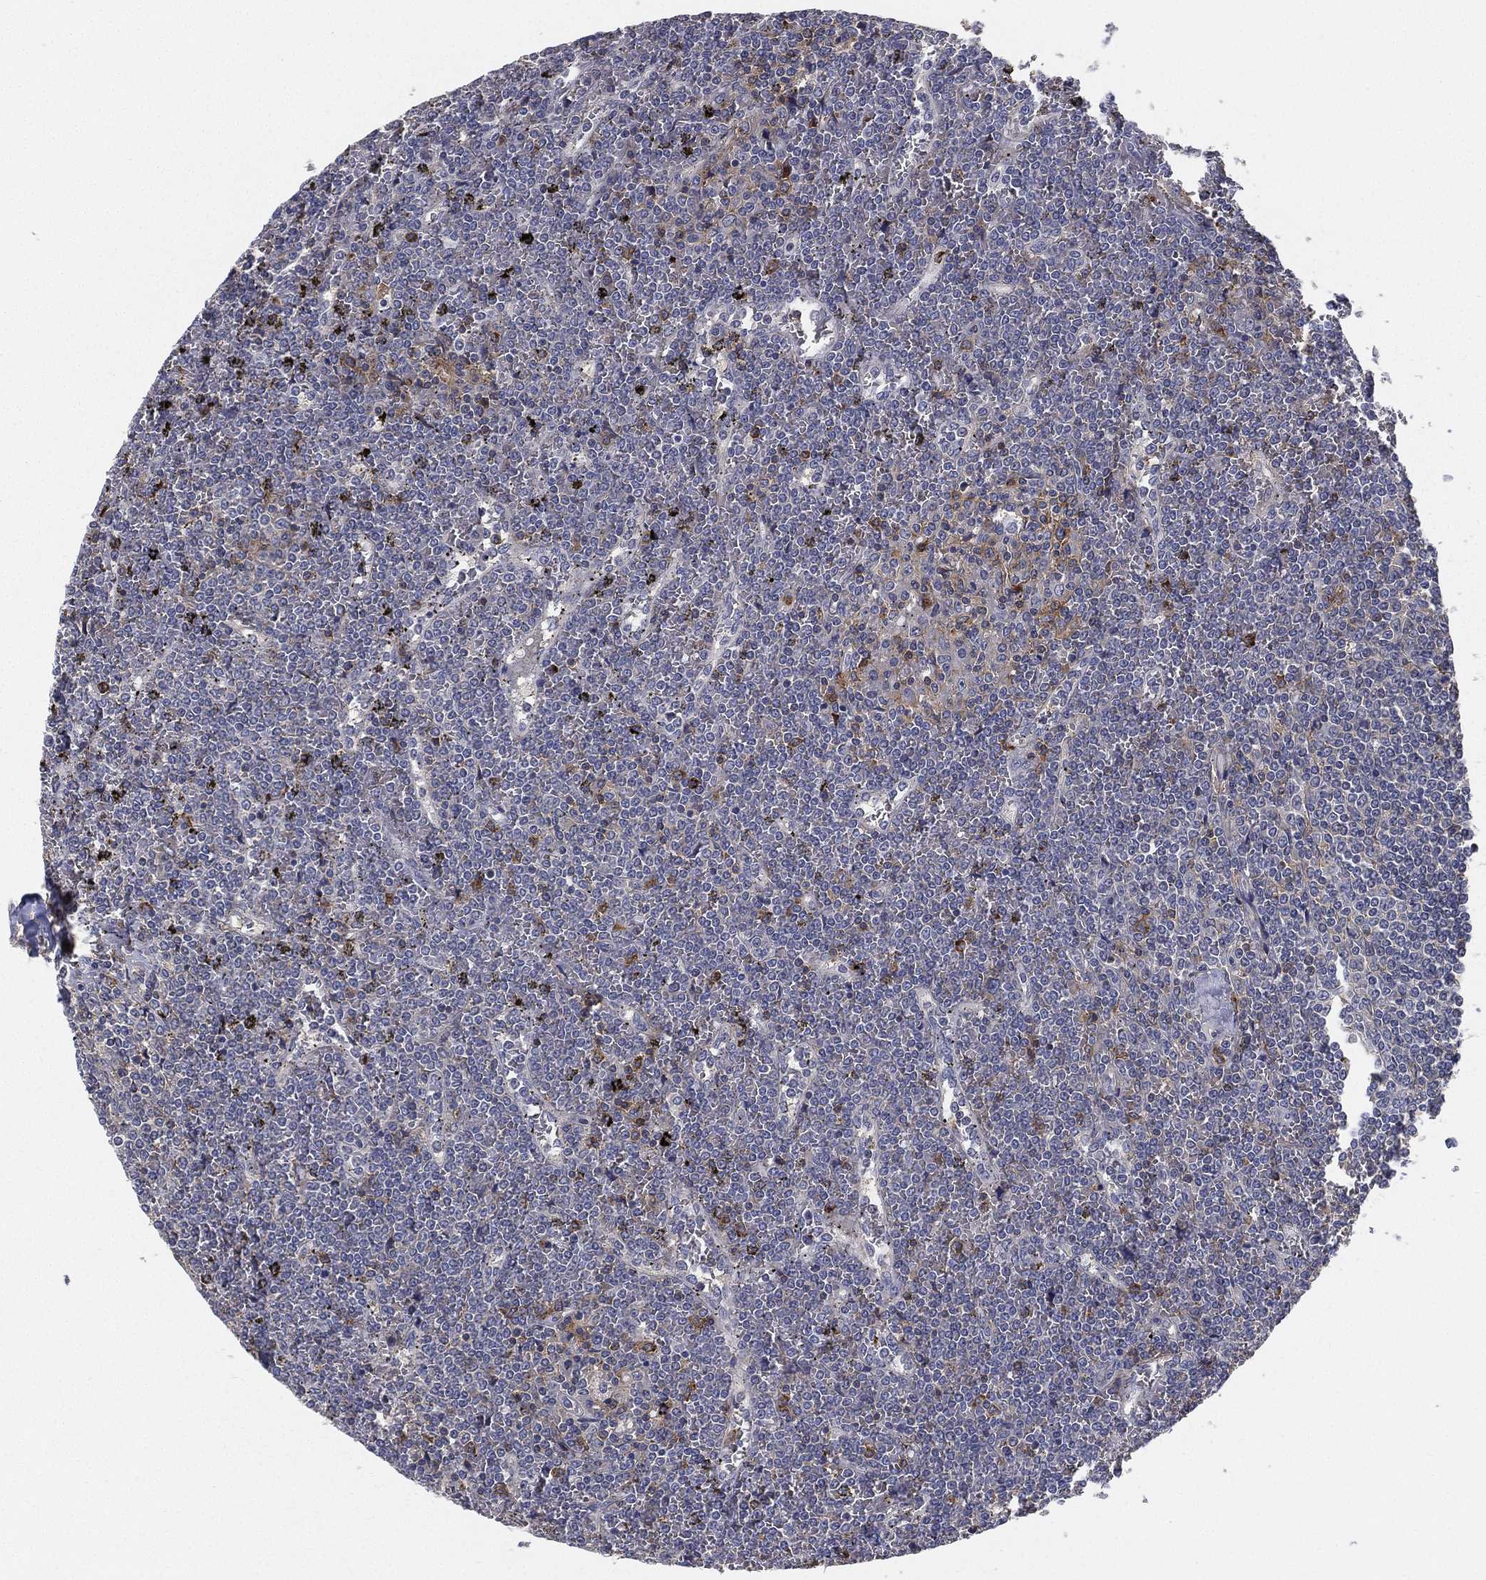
{"staining": {"intensity": "negative", "quantity": "none", "location": "none"}, "tissue": "lymphoma", "cell_type": "Tumor cells", "image_type": "cancer", "snomed": [{"axis": "morphology", "description": "Malignant lymphoma, non-Hodgkin's type, Low grade"}, {"axis": "topography", "description": "Spleen"}], "caption": "Tumor cells show no significant protein staining in lymphoma.", "gene": "CFAP251", "patient": {"sex": "female", "age": 19}}